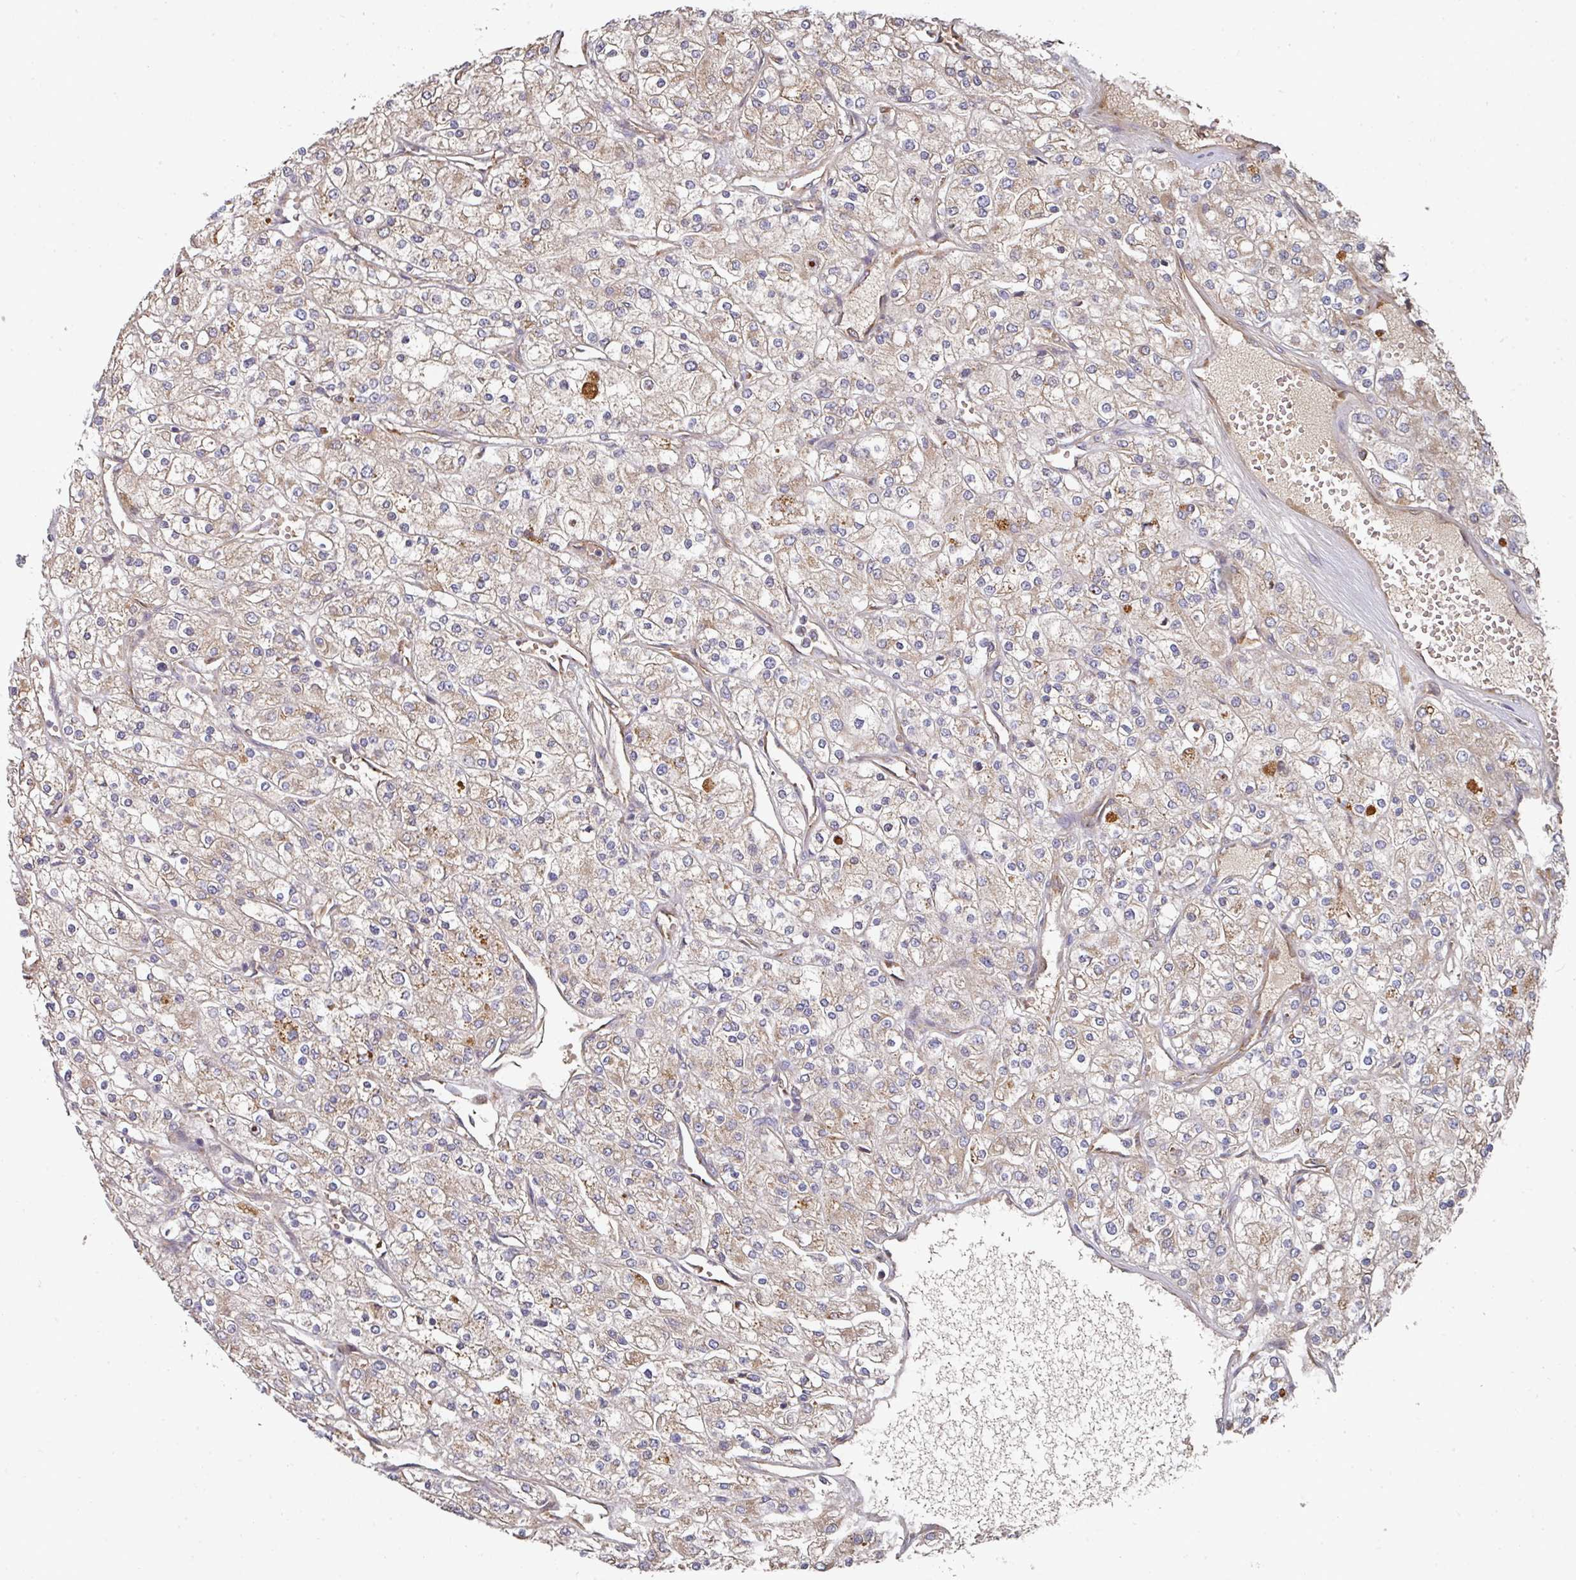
{"staining": {"intensity": "weak", "quantity": ">75%", "location": "cytoplasmic/membranous"}, "tissue": "renal cancer", "cell_type": "Tumor cells", "image_type": "cancer", "snomed": [{"axis": "morphology", "description": "Adenocarcinoma, NOS"}, {"axis": "topography", "description": "Kidney"}], "caption": "IHC histopathology image of adenocarcinoma (renal) stained for a protein (brown), which shows low levels of weak cytoplasmic/membranous expression in approximately >75% of tumor cells.", "gene": "EDEM2", "patient": {"sex": "male", "age": 80}}